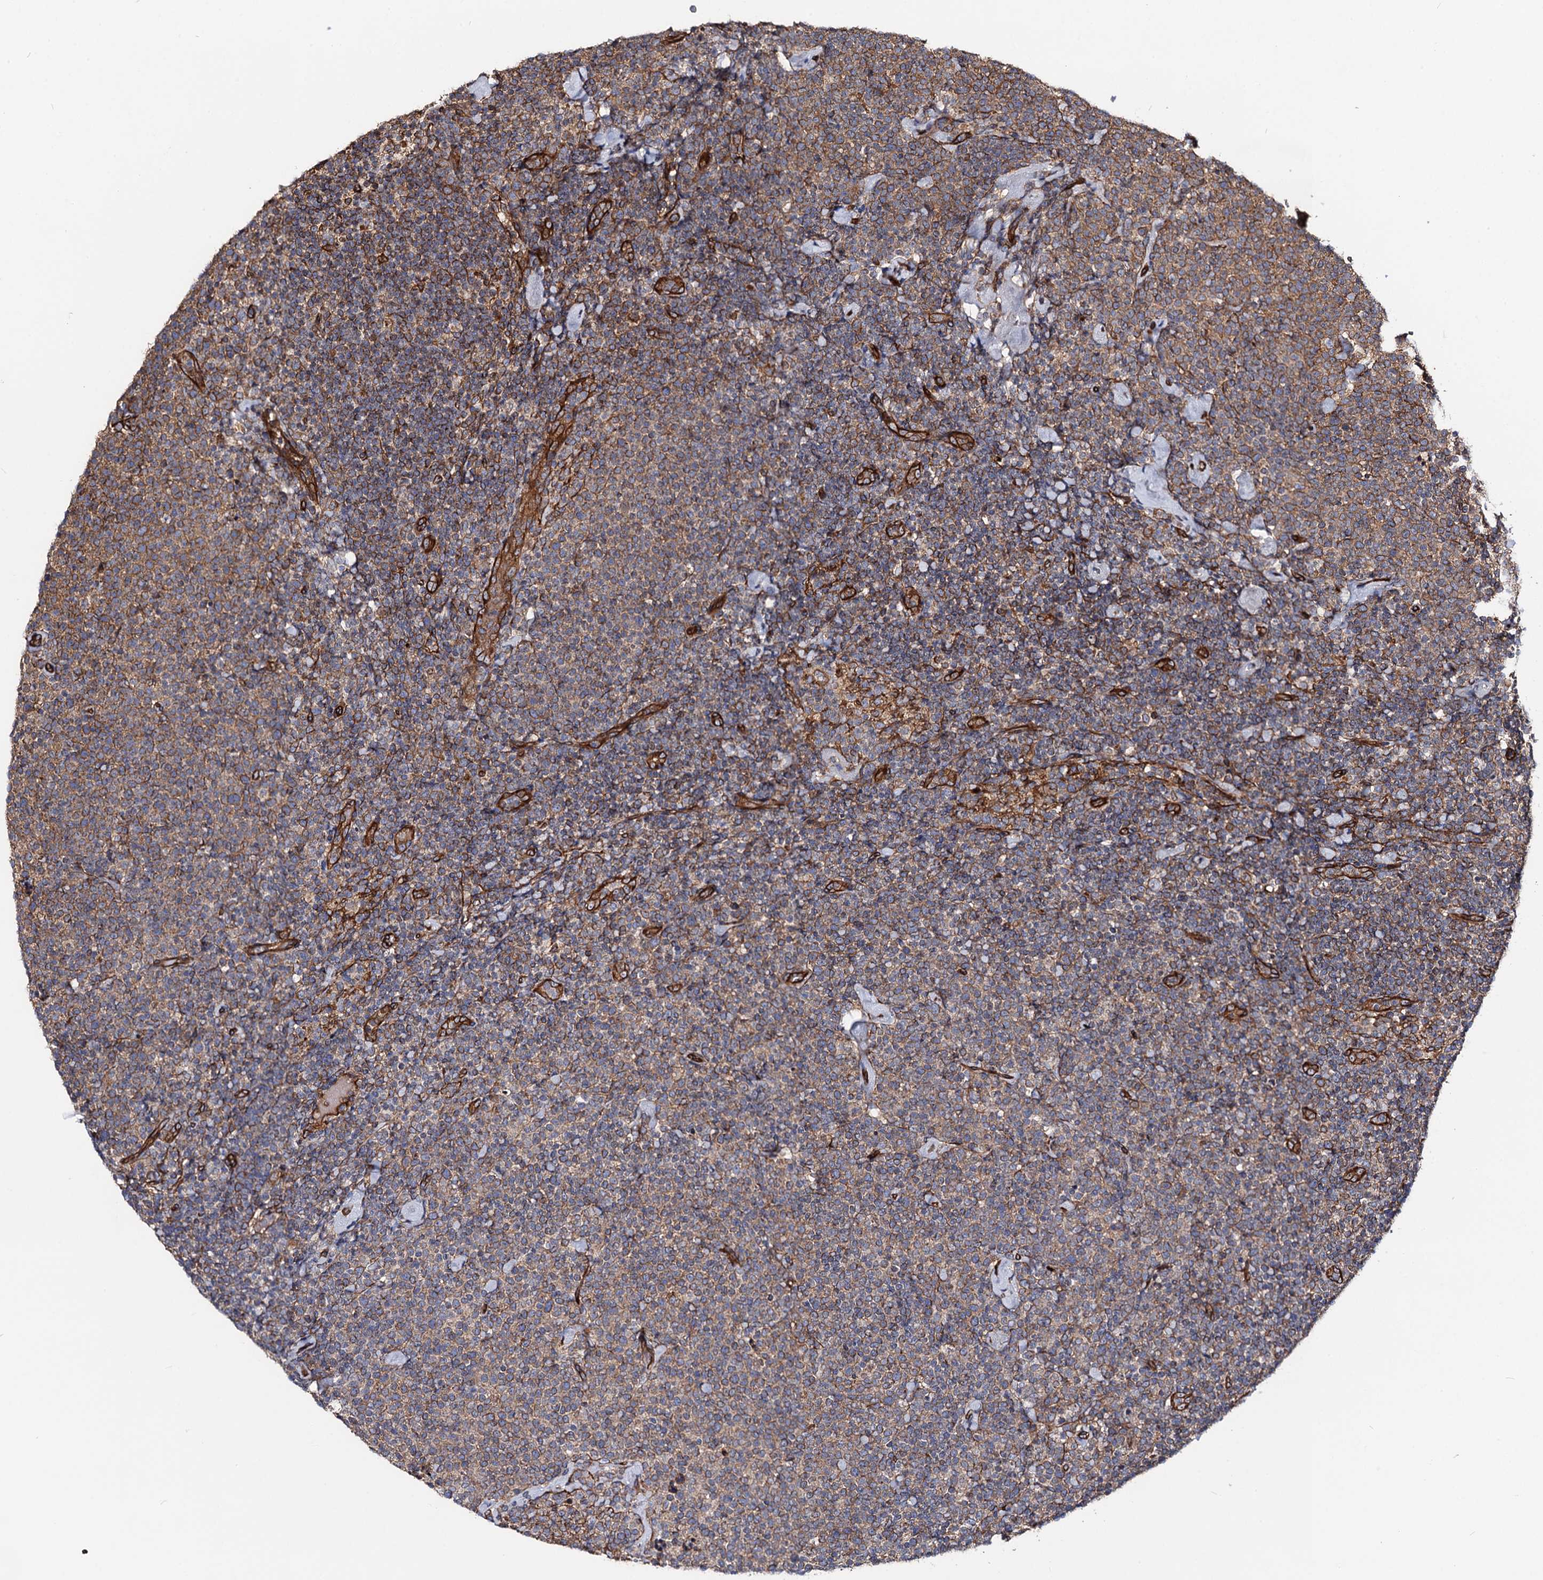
{"staining": {"intensity": "moderate", "quantity": ">75%", "location": "cytoplasmic/membranous"}, "tissue": "lymphoma", "cell_type": "Tumor cells", "image_type": "cancer", "snomed": [{"axis": "morphology", "description": "Malignant lymphoma, non-Hodgkin's type, High grade"}, {"axis": "topography", "description": "Lymph node"}], "caption": "High-power microscopy captured an IHC image of lymphoma, revealing moderate cytoplasmic/membranous staining in approximately >75% of tumor cells.", "gene": "CIP2A", "patient": {"sex": "male", "age": 61}}